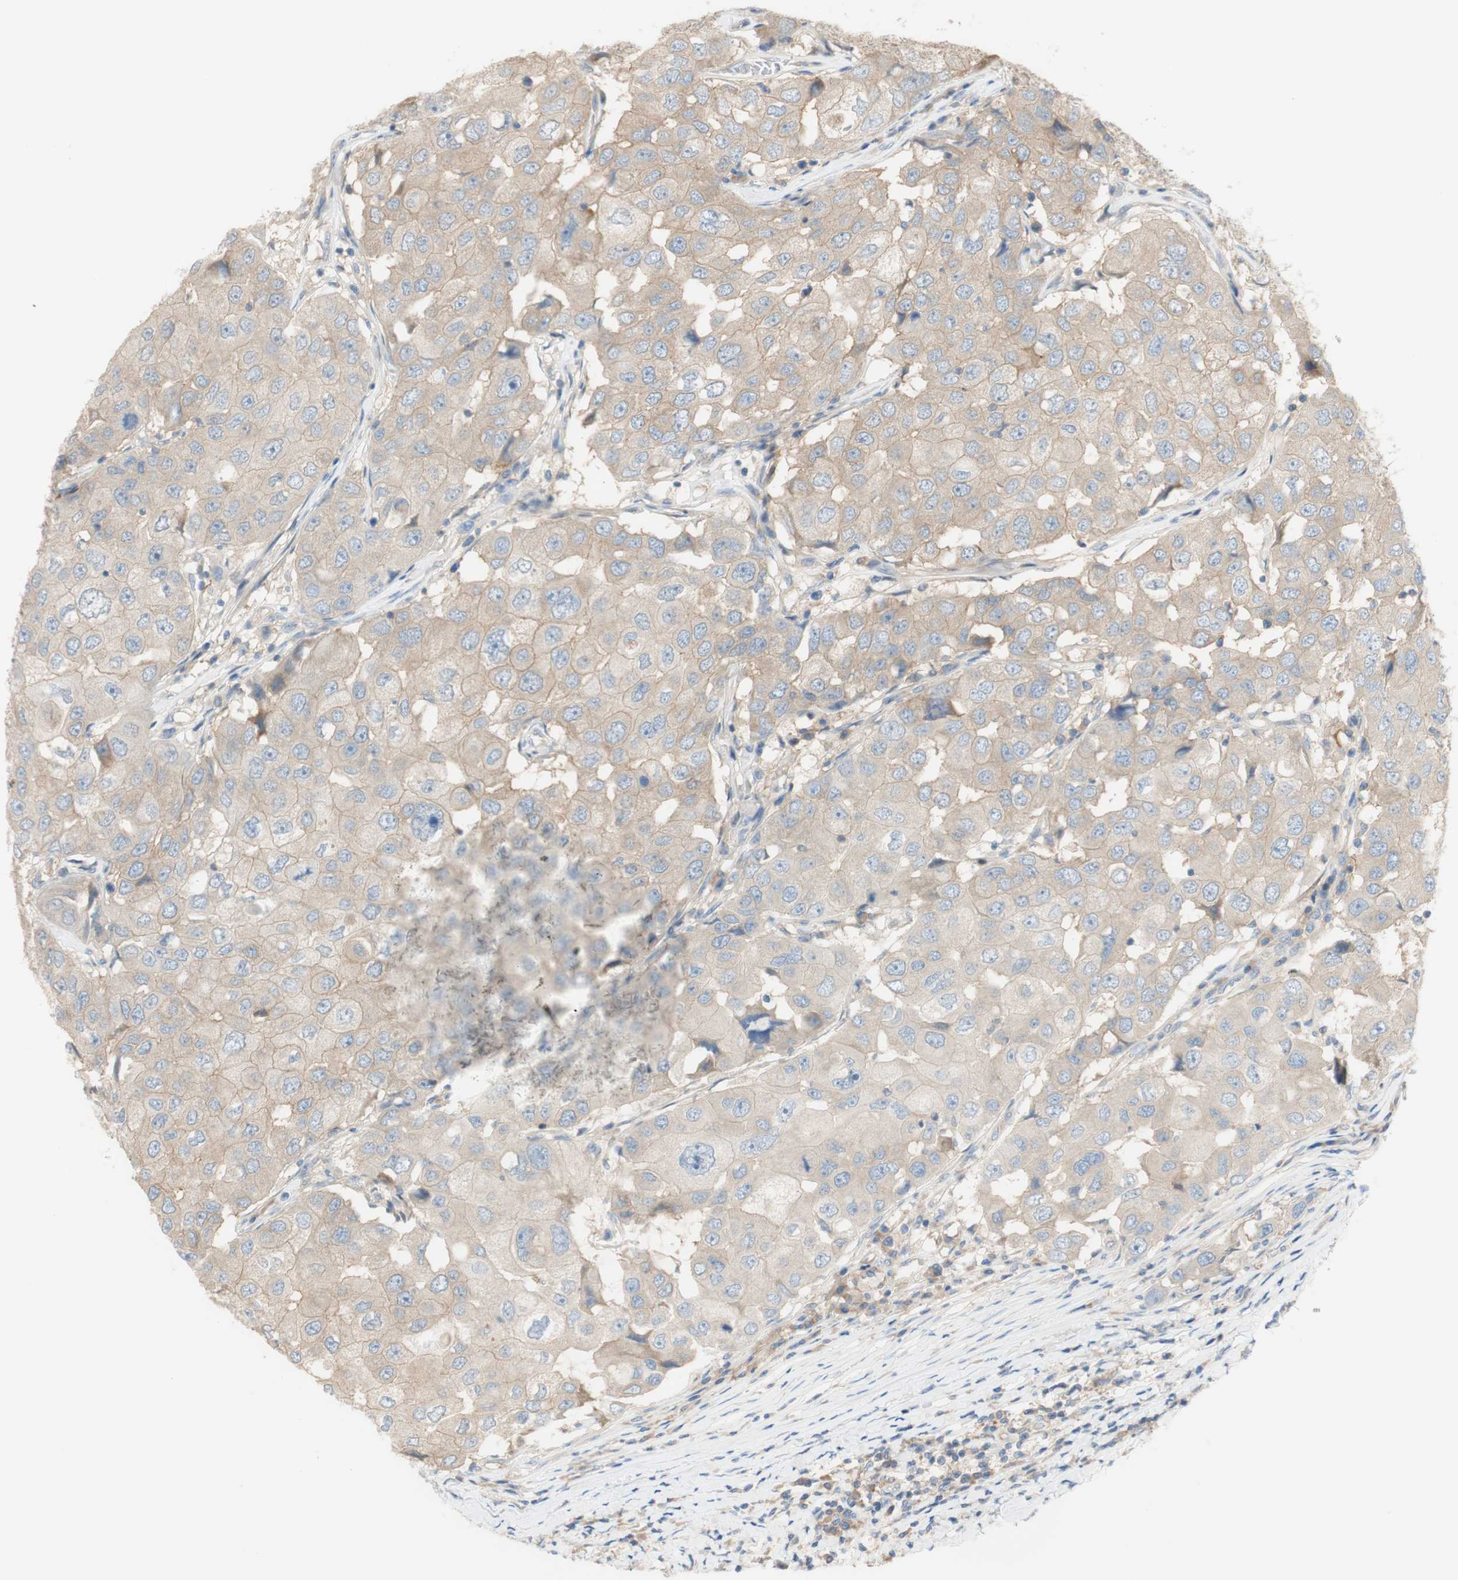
{"staining": {"intensity": "weak", "quantity": ">75%", "location": "cytoplasmic/membranous"}, "tissue": "breast cancer", "cell_type": "Tumor cells", "image_type": "cancer", "snomed": [{"axis": "morphology", "description": "Duct carcinoma"}, {"axis": "topography", "description": "Breast"}], "caption": "Immunohistochemistry (IHC) histopathology image of human invasive ductal carcinoma (breast) stained for a protein (brown), which reveals low levels of weak cytoplasmic/membranous positivity in about >75% of tumor cells.", "gene": "ATP2B1", "patient": {"sex": "female", "age": 27}}